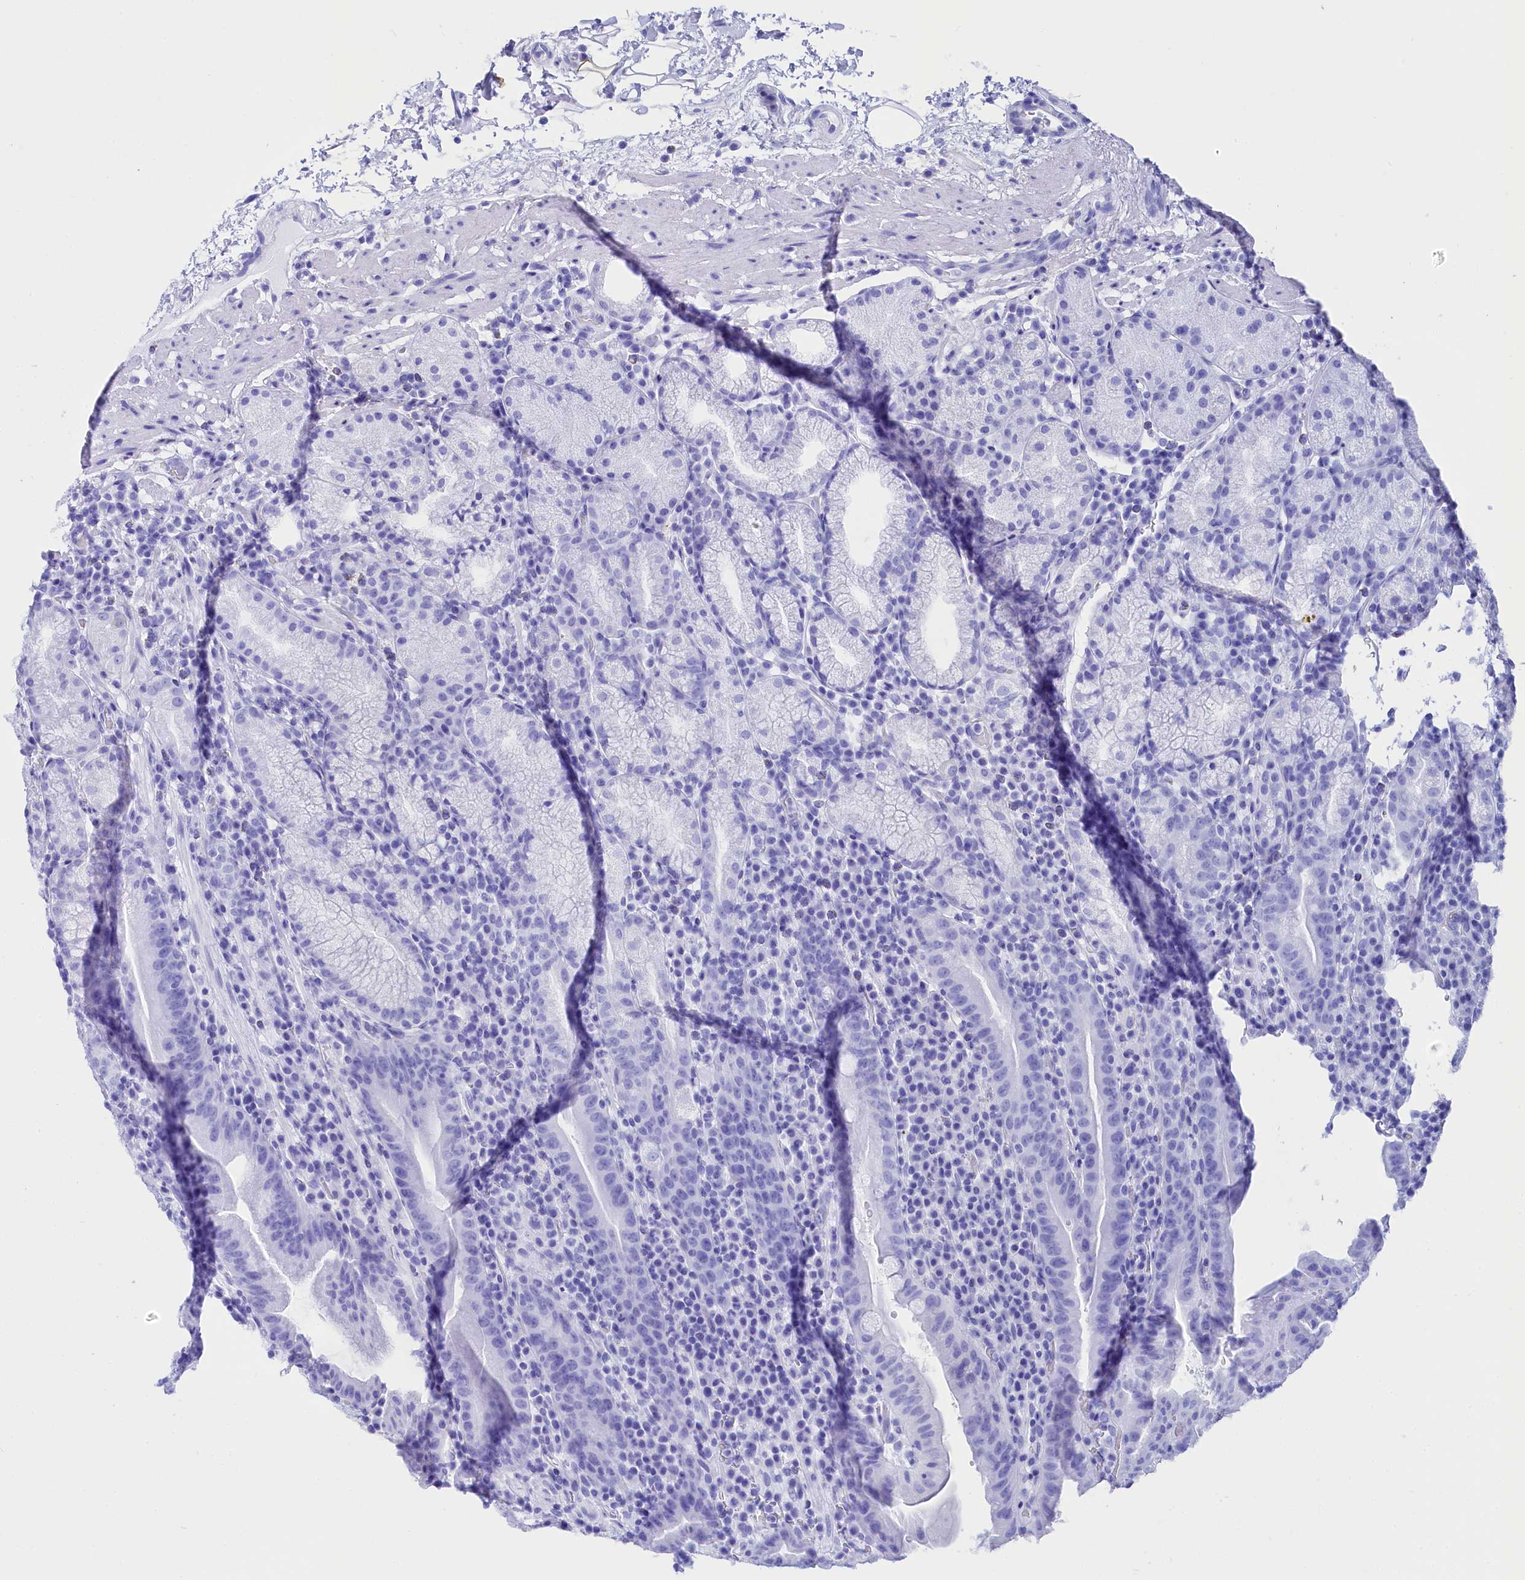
{"staining": {"intensity": "negative", "quantity": "none", "location": "none"}, "tissue": "stomach", "cell_type": "Glandular cells", "image_type": "normal", "snomed": [{"axis": "morphology", "description": "Normal tissue, NOS"}, {"axis": "morphology", "description": "Inflammation, NOS"}, {"axis": "topography", "description": "Stomach"}], "caption": "DAB (3,3'-diaminobenzidine) immunohistochemical staining of benign stomach demonstrates no significant staining in glandular cells. The staining was performed using DAB to visualize the protein expression in brown, while the nuclei were stained in blue with hematoxylin (Magnification: 20x).", "gene": "RPUSD3", "patient": {"sex": "male", "age": 79}}